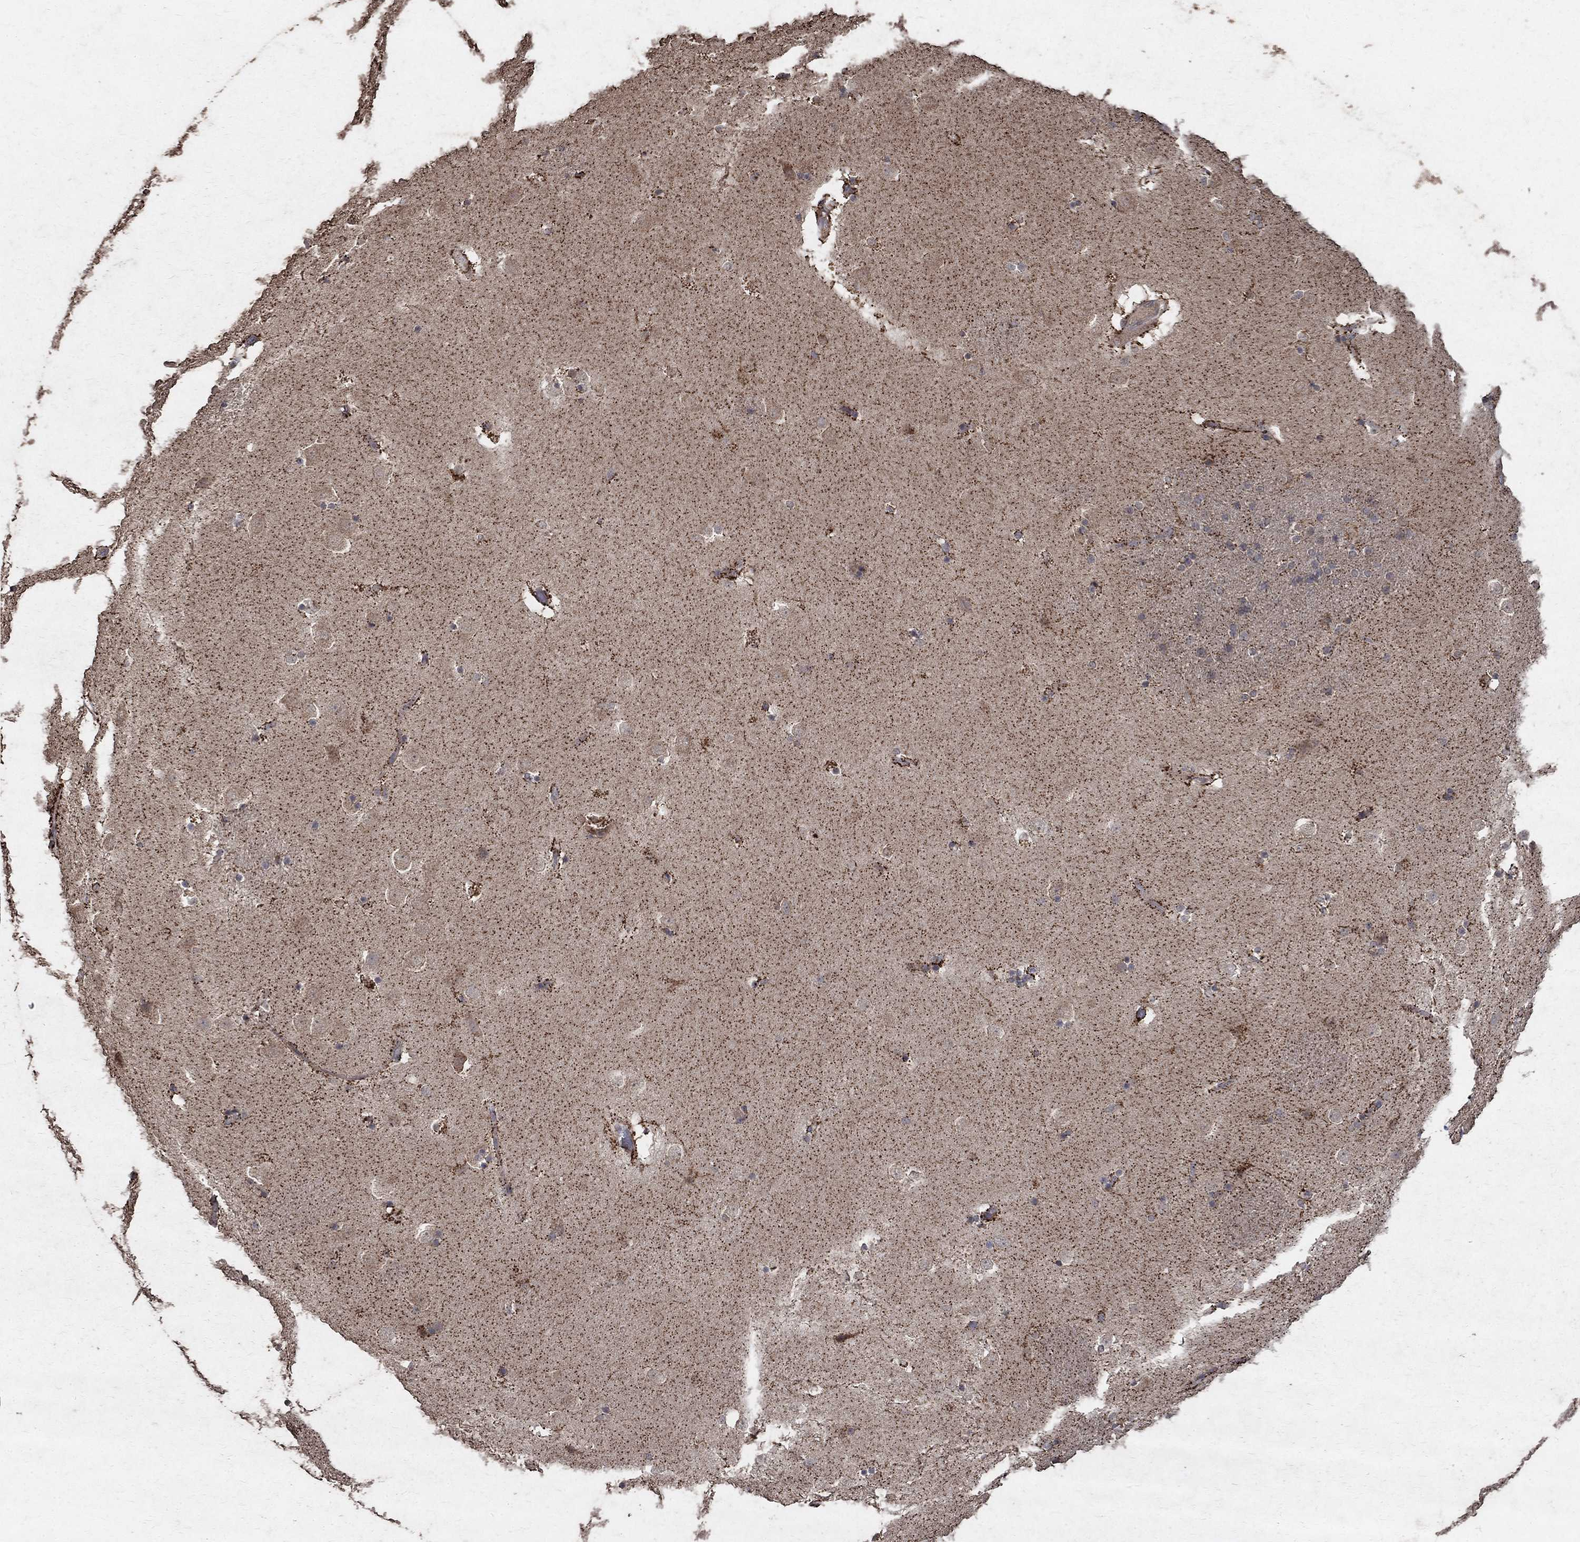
{"staining": {"intensity": "strong", "quantity": "<25%", "location": "cytoplasmic/membranous"}, "tissue": "caudate", "cell_type": "Glial cells", "image_type": "normal", "snomed": [{"axis": "morphology", "description": "Normal tissue, NOS"}, {"axis": "topography", "description": "Lateral ventricle wall"}], "caption": "High-magnification brightfield microscopy of benign caudate stained with DAB (brown) and counterstained with hematoxylin (blue). glial cells exhibit strong cytoplasmic/membranous positivity is seen in approximately<25% of cells.", "gene": "C17orf75", "patient": {"sex": "male", "age": 51}}